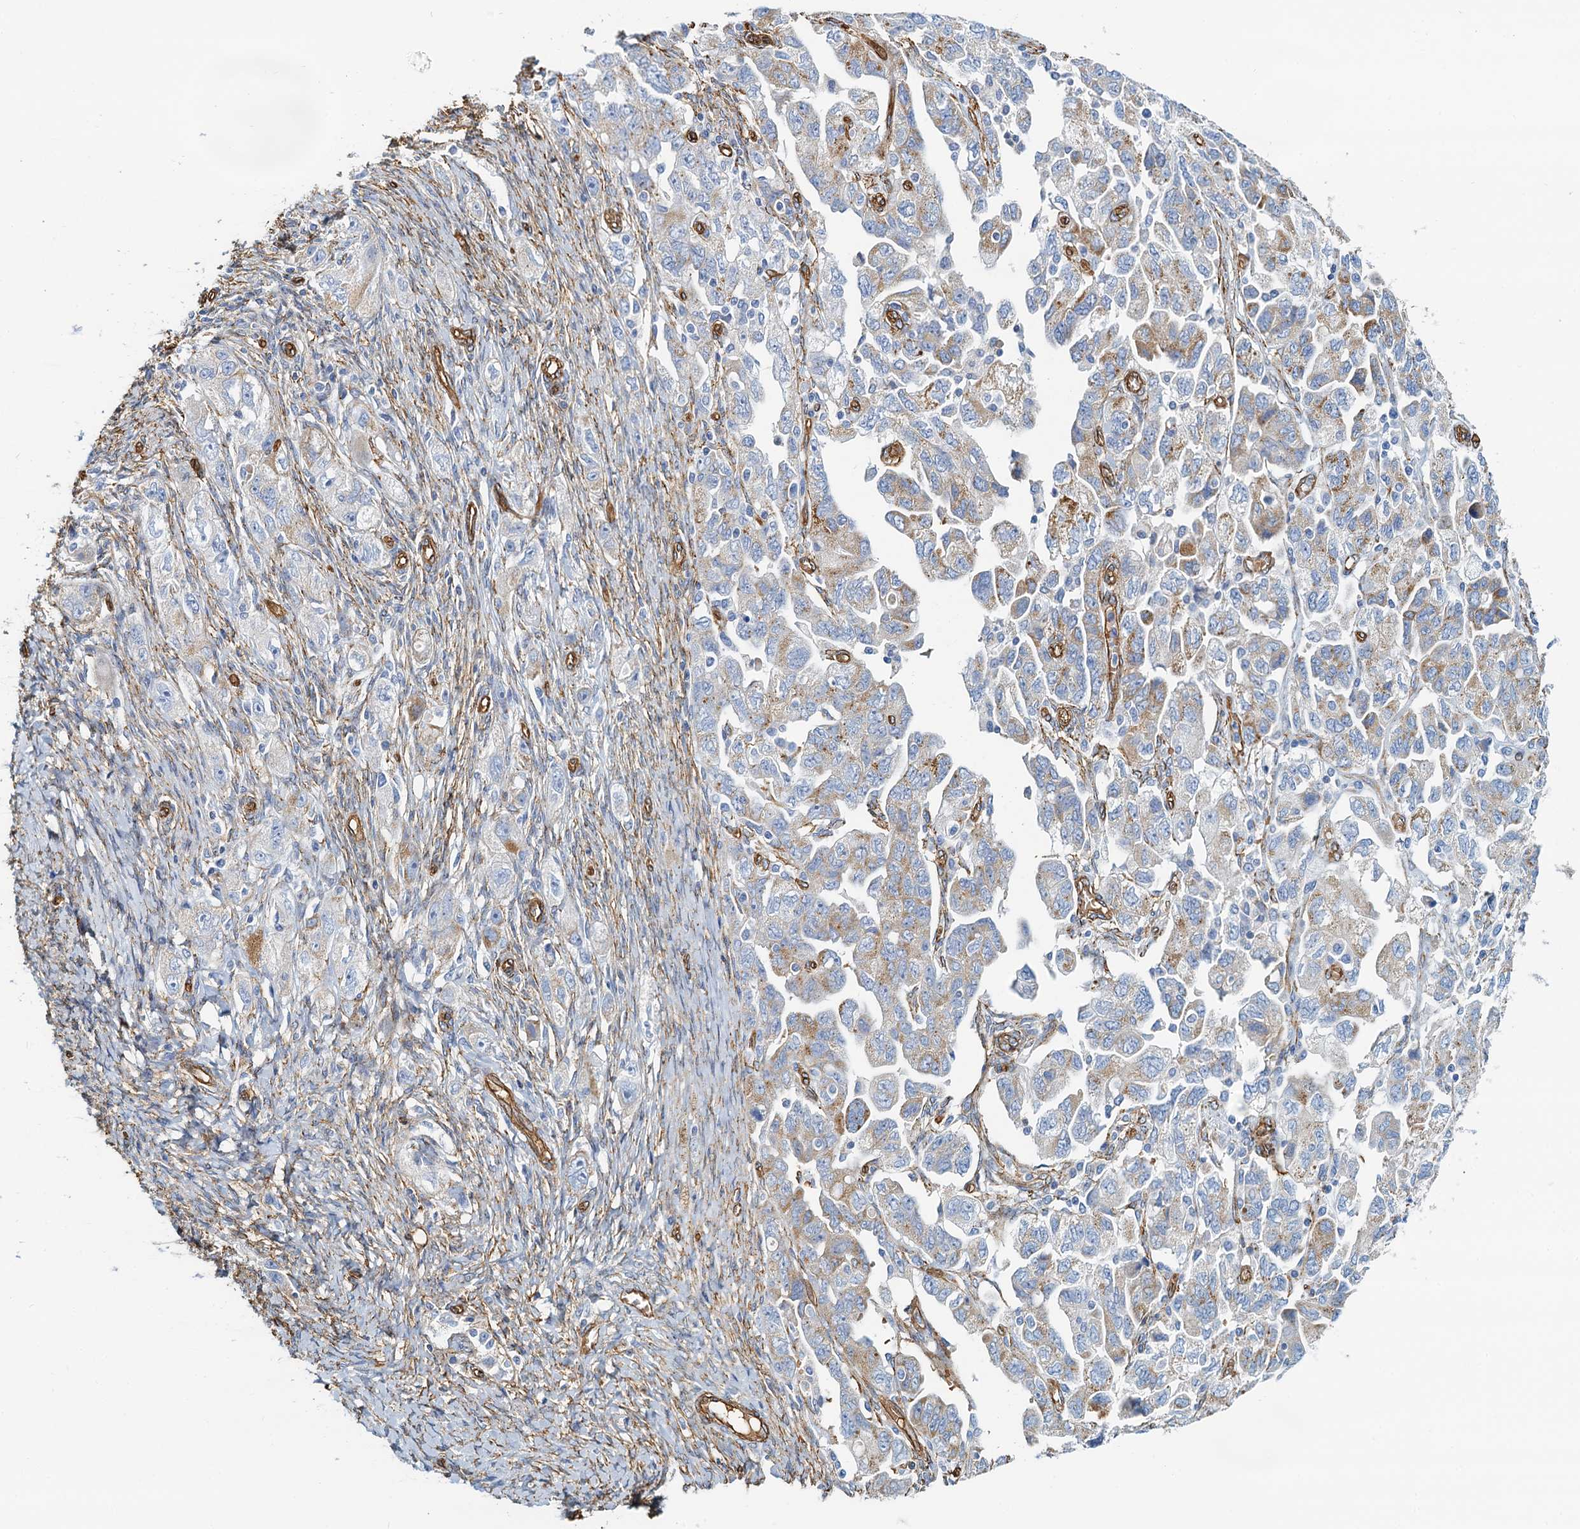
{"staining": {"intensity": "weak", "quantity": "25%-75%", "location": "cytoplasmic/membranous"}, "tissue": "ovarian cancer", "cell_type": "Tumor cells", "image_type": "cancer", "snomed": [{"axis": "morphology", "description": "Carcinoma, NOS"}, {"axis": "morphology", "description": "Cystadenocarcinoma, serous, NOS"}, {"axis": "topography", "description": "Ovary"}], "caption": "Serous cystadenocarcinoma (ovarian) tissue exhibits weak cytoplasmic/membranous positivity in approximately 25%-75% of tumor cells, visualized by immunohistochemistry. (IHC, brightfield microscopy, high magnification).", "gene": "DGKG", "patient": {"sex": "female", "age": 69}}